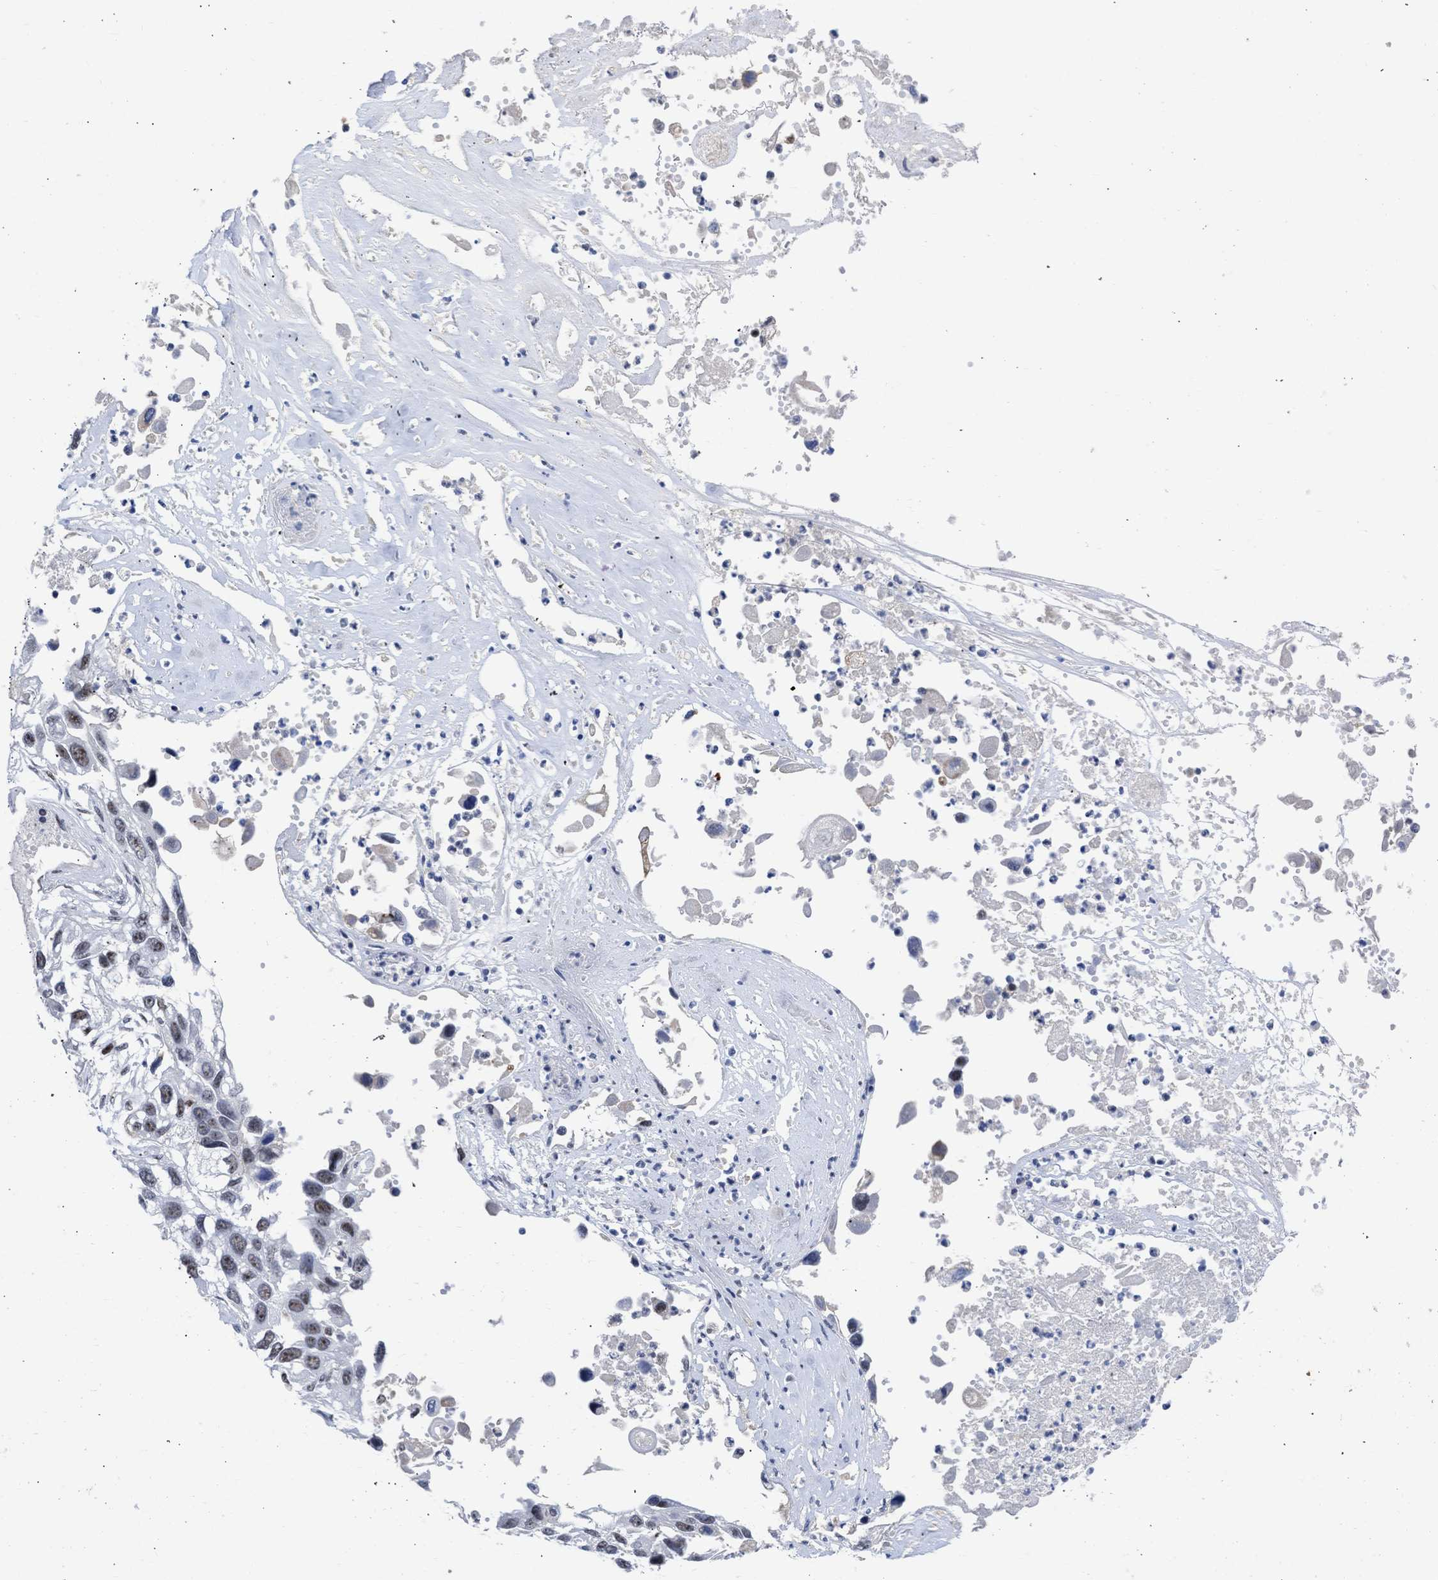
{"staining": {"intensity": "moderate", "quantity": ">75%", "location": "nuclear"}, "tissue": "lung cancer", "cell_type": "Tumor cells", "image_type": "cancer", "snomed": [{"axis": "morphology", "description": "Squamous cell carcinoma, NOS"}, {"axis": "topography", "description": "Lung"}], "caption": "This is an image of IHC staining of lung cancer (squamous cell carcinoma), which shows moderate positivity in the nuclear of tumor cells.", "gene": "DDX41", "patient": {"sex": "male", "age": 71}}